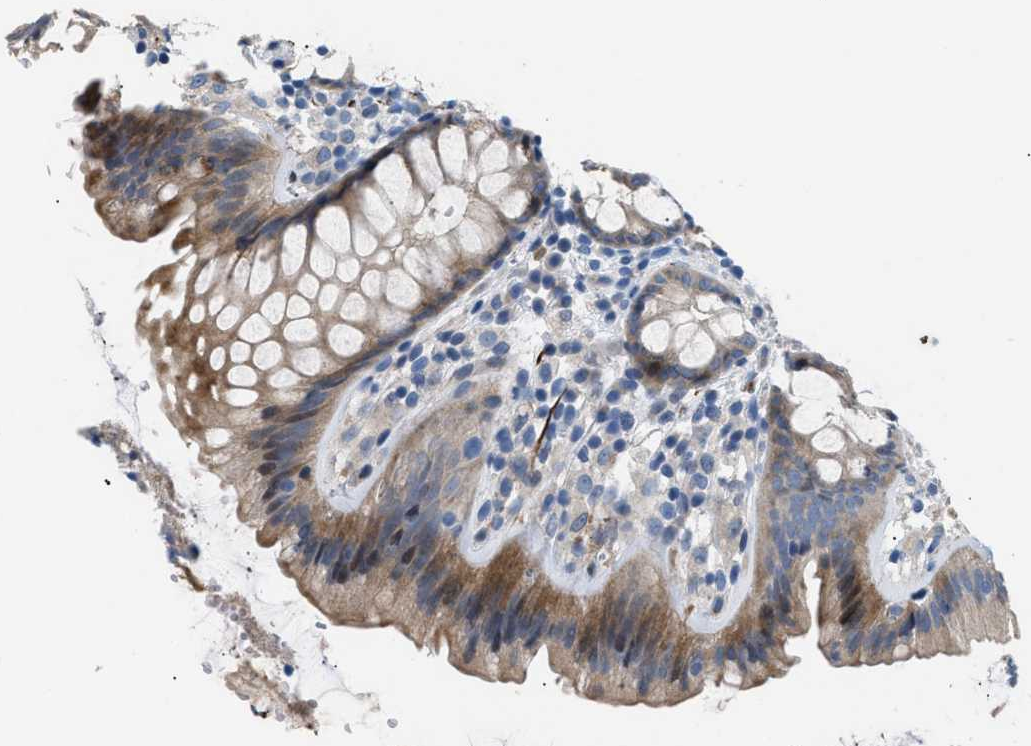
{"staining": {"intensity": "negative", "quantity": "none", "location": "none"}, "tissue": "colon", "cell_type": "Endothelial cells", "image_type": "normal", "snomed": [{"axis": "morphology", "description": "Normal tissue, NOS"}, {"axis": "topography", "description": "Colon"}], "caption": "This histopathology image is of unremarkable colon stained with IHC to label a protein in brown with the nuclei are counter-stained blue. There is no expression in endothelial cells. (DAB (3,3'-diaminobenzidine) immunohistochemistry with hematoxylin counter stain).", "gene": "ICA1", "patient": {"sex": "female", "age": 56}}